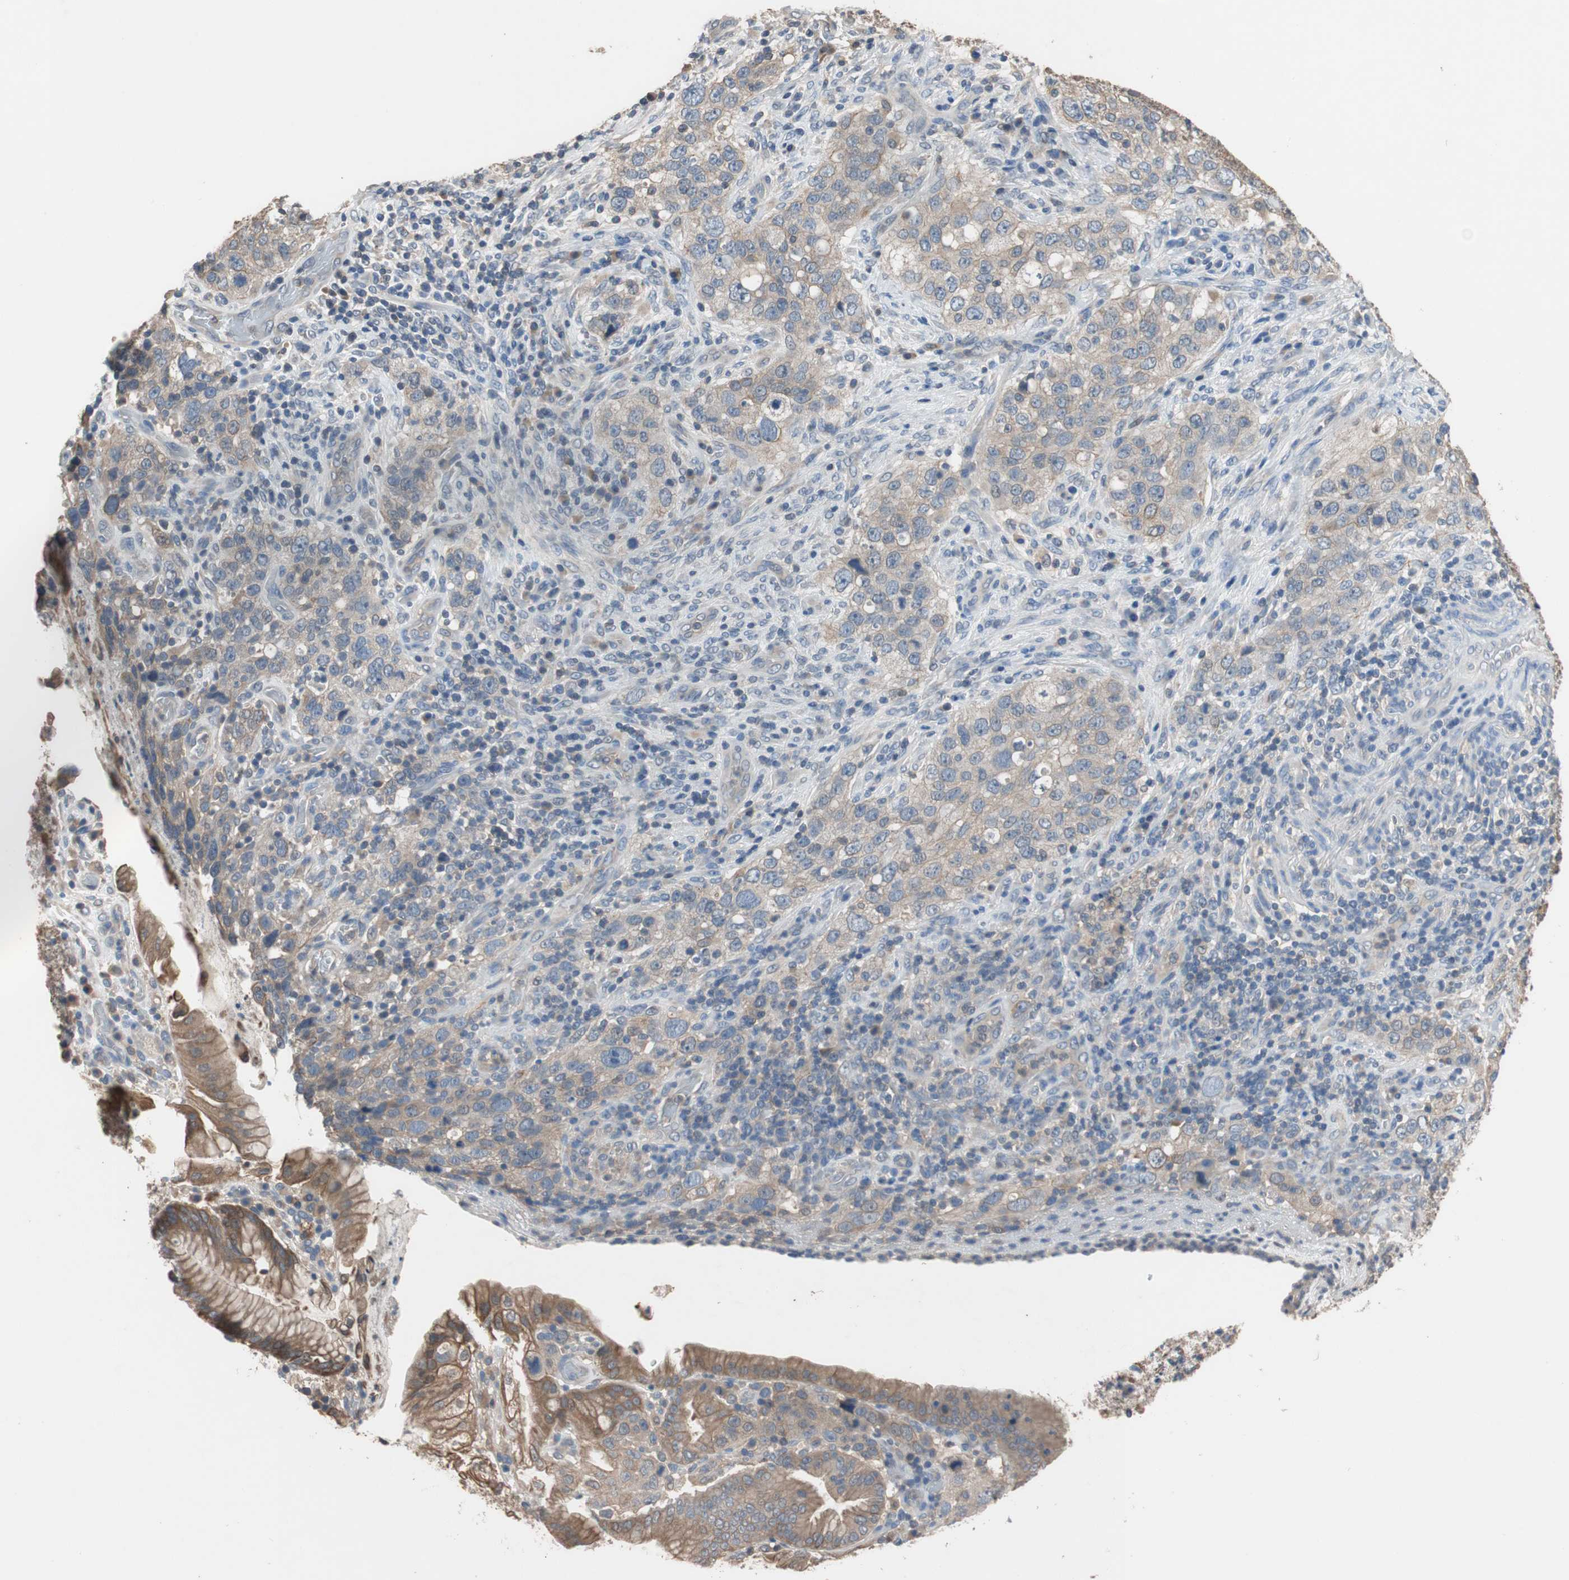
{"staining": {"intensity": "weak", "quantity": "25%-75%", "location": "cytoplasmic/membranous"}, "tissue": "stomach cancer", "cell_type": "Tumor cells", "image_type": "cancer", "snomed": [{"axis": "morphology", "description": "Normal tissue, NOS"}, {"axis": "morphology", "description": "Adenocarcinoma, NOS"}, {"axis": "topography", "description": "Stomach"}], "caption": "Brown immunohistochemical staining in stomach cancer (adenocarcinoma) exhibits weak cytoplasmic/membranous expression in about 25%-75% of tumor cells. (IHC, brightfield microscopy, high magnification).", "gene": "ADAP1", "patient": {"sex": "male", "age": 48}}